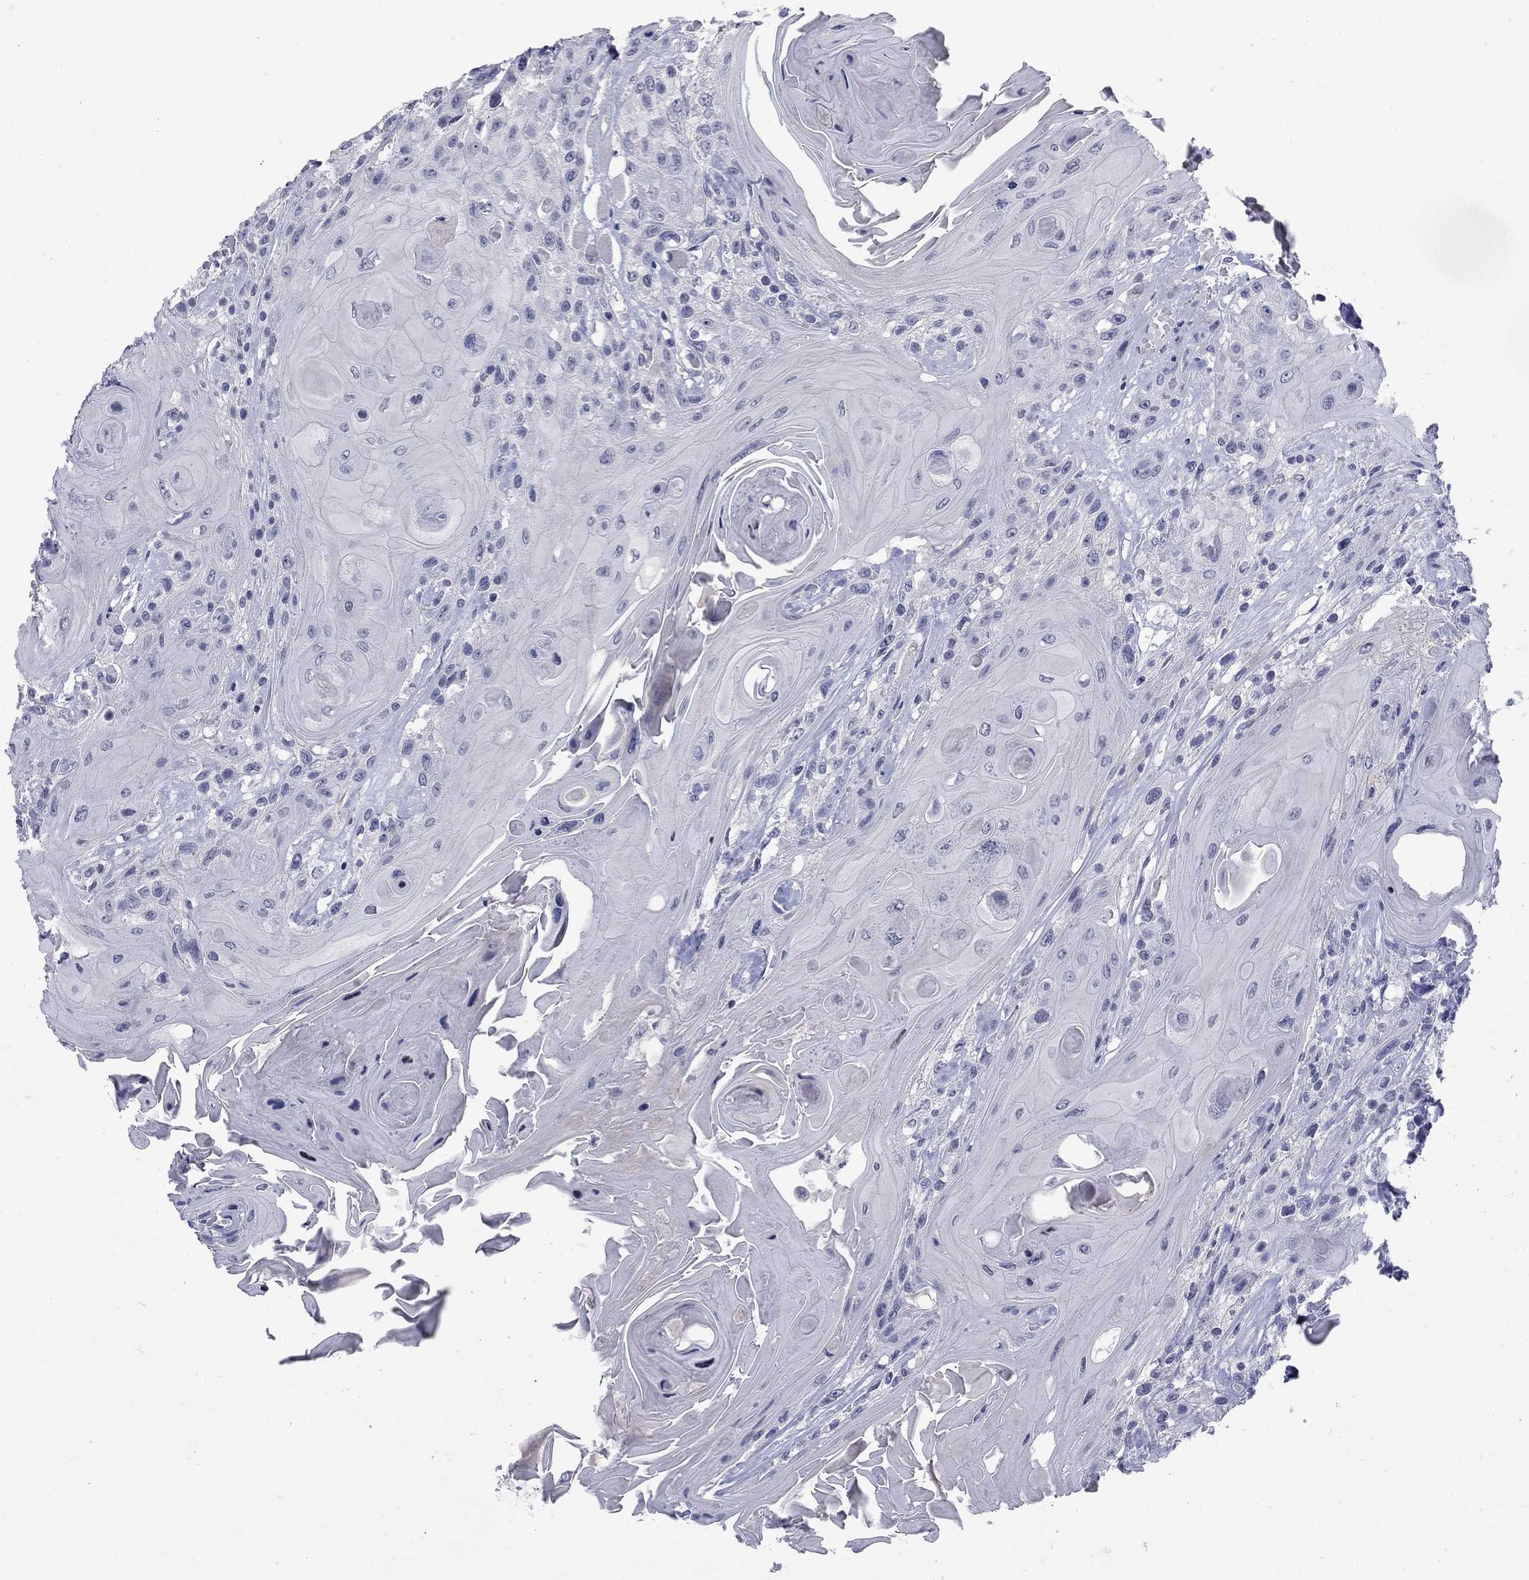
{"staining": {"intensity": "negative", "quantity": "none", "location": "none"}, "tissue": "head and neck cancer", "cell_type": "Tumor cells", "image_type": "cancer", "snomed": [{"axis": "morphology", "description": "Squamous cell carcinoma, NOS"}, {"axis": "topography", "description": "Head-Neck"}], "caption": "Photomicrograph shows no protein expression in tumor cells of head and neck squamous cell carcinoma tissue. (DAB (3,3'-diaminobenzidine) immunohistochemistry (IHC), high magnification).", "gene": "CTNND2", "patient": {"sex": "female", "age": 59}}